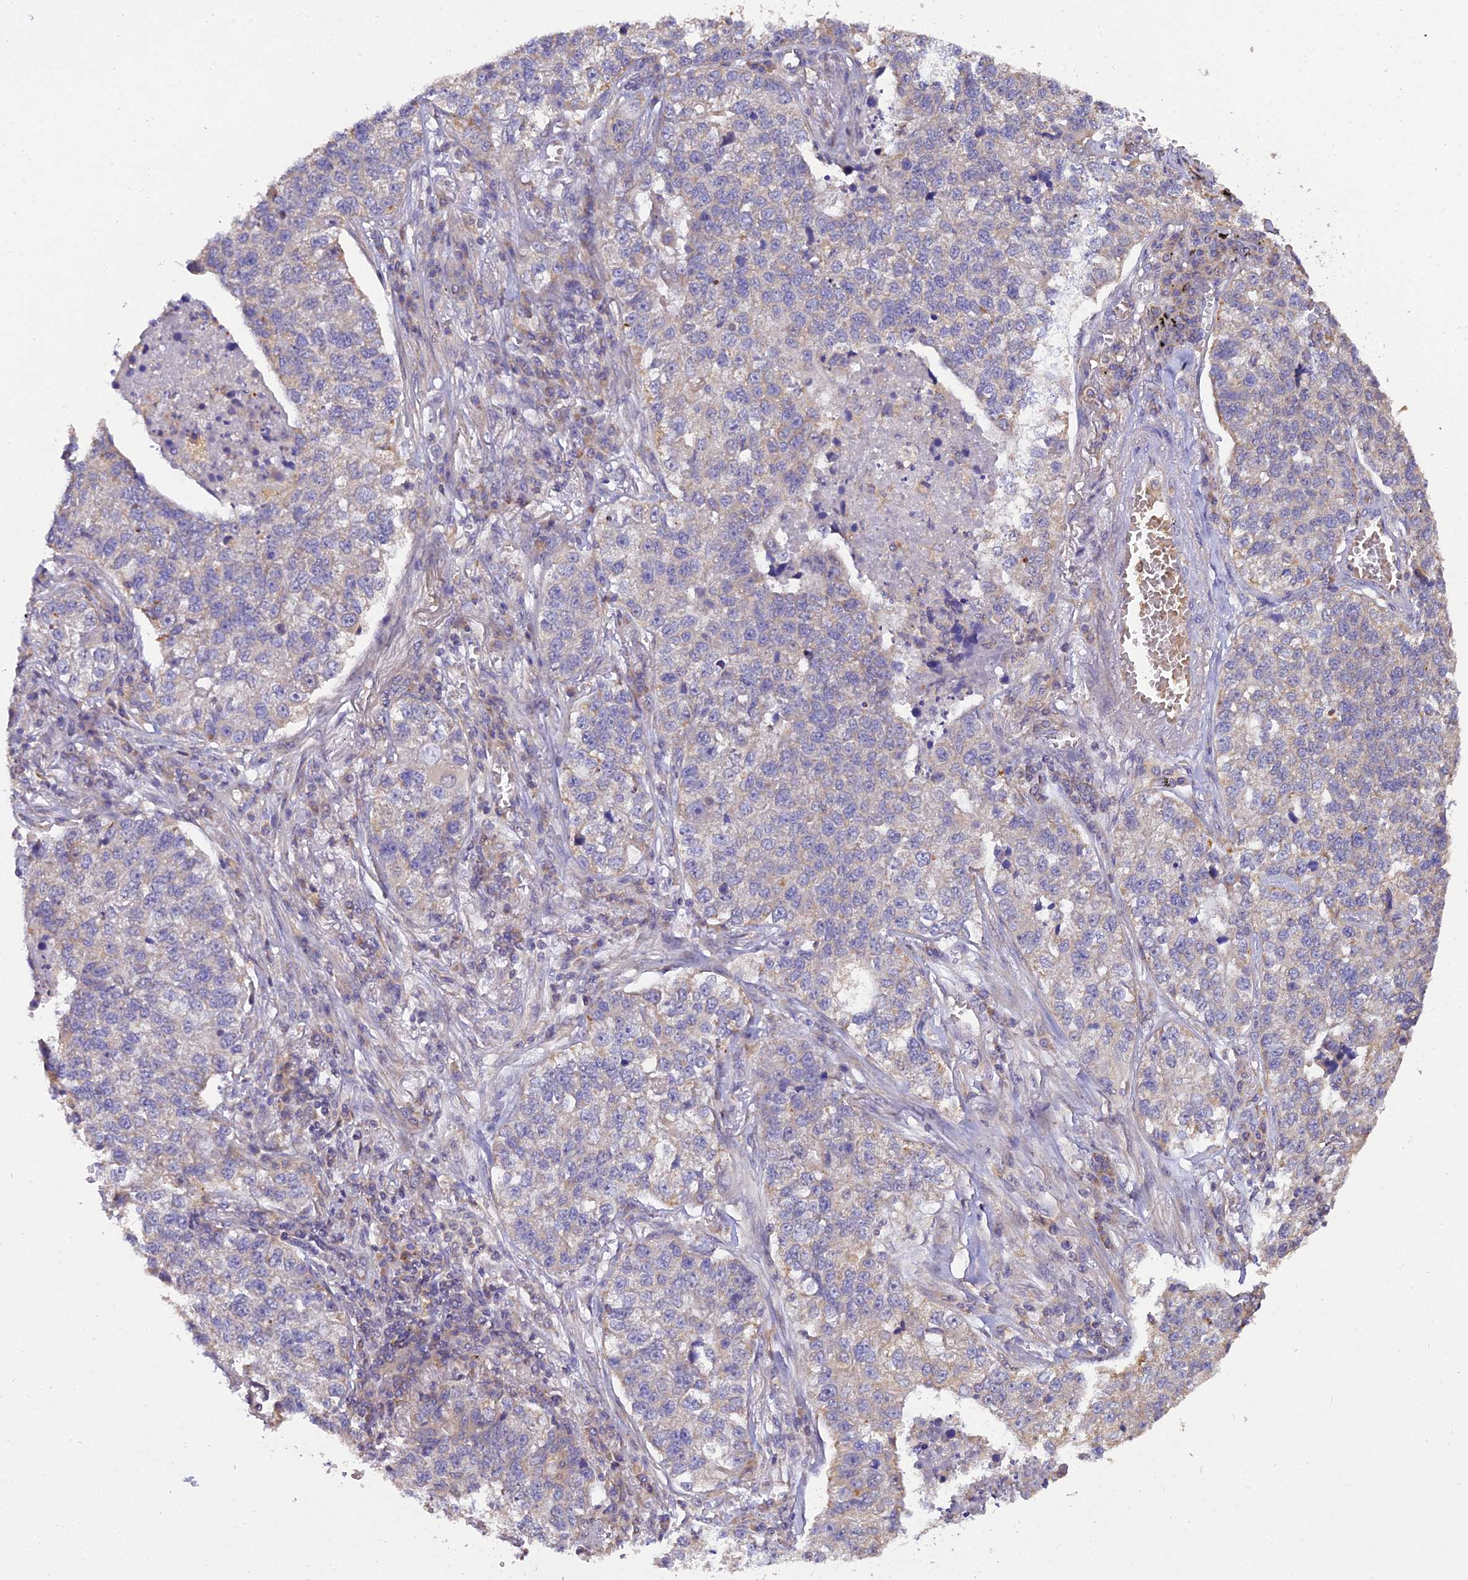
{"staining": {"intensity": "weak", "quantity": "<25%", "location": "cytoplasmic/membranous"}, "tissue": "lung cancer", "cell_type": "Tumor cells", "image_type": "cancer", "snomed": [{"axis": "morphology", "description": "Adenocarcinoma, NOS"}, {"axis": "topography", "description": "Lung"}], "caption": "The image exhibits no significant staining in tumor cells of lung adenocarcinoma. (DAB immunohistochemistry (IHC) with hematoxylin counter stain).", "gene": "ARL8B", "patient": {"sex": "male", "age": 49}}